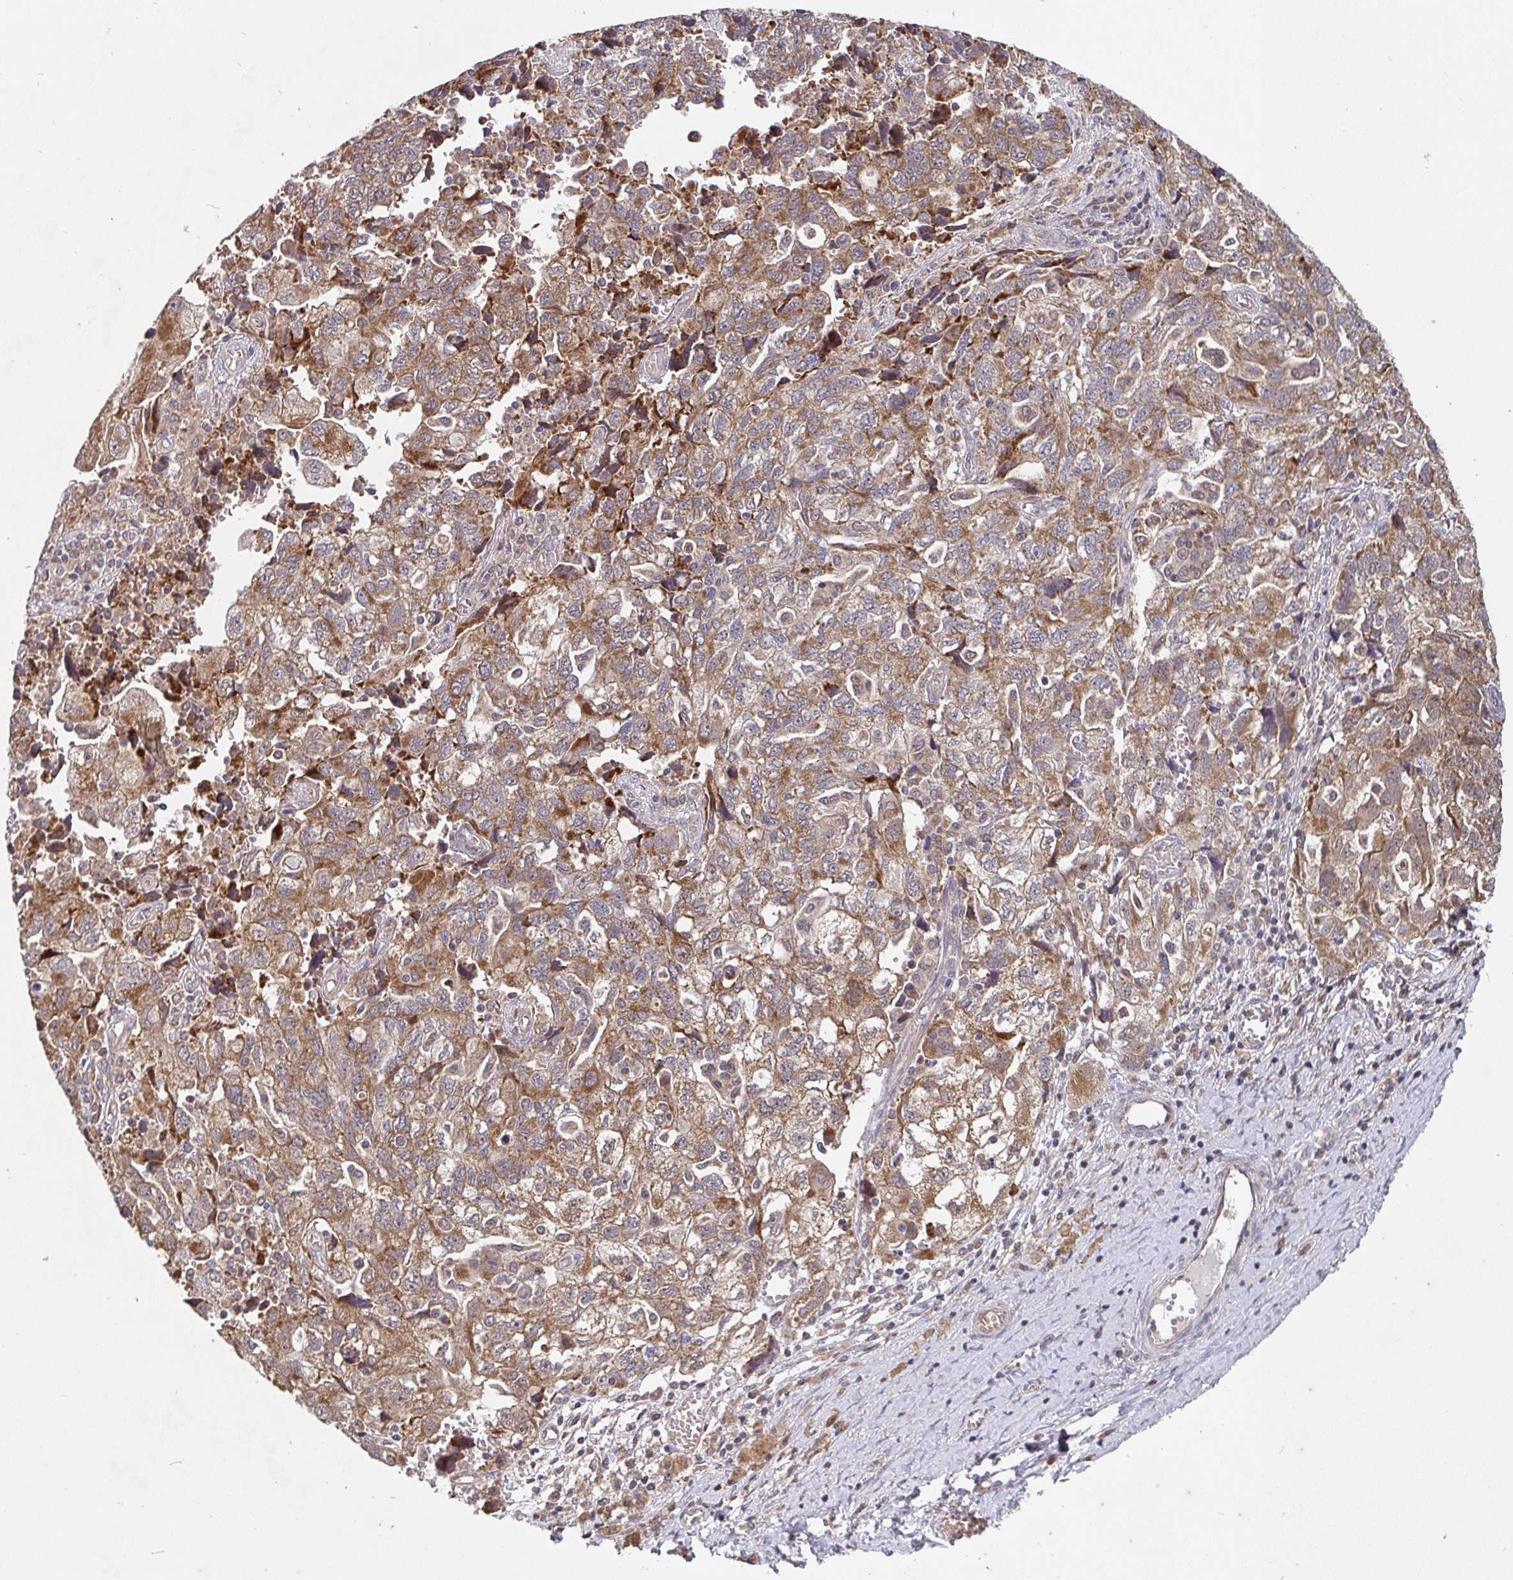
{"staining": {"intensity": "moderate", "quantity": ">75%", "location": "cytoplasmic/membranous"}, "tissue": "ovarian cancer", "cell_type": "Tumor cells", "image_type": "cancer", "snomed": [{"axis": "morphology", "description": "Carcinoma, NOS"}, {"axis": "morphology", "description": "Cystadenocarcinoma, serous, NOS"}, {"axis": "topography", "description": "Ovary"}], "caption": "Human ovarian cancer stained for a protein (brown) exhibits moderate cytoplasmic/membranous positive positivity in approximately >75% of tumor cells.", "gene": "PDF", "patient": {"sex": "female", "age": 69}}